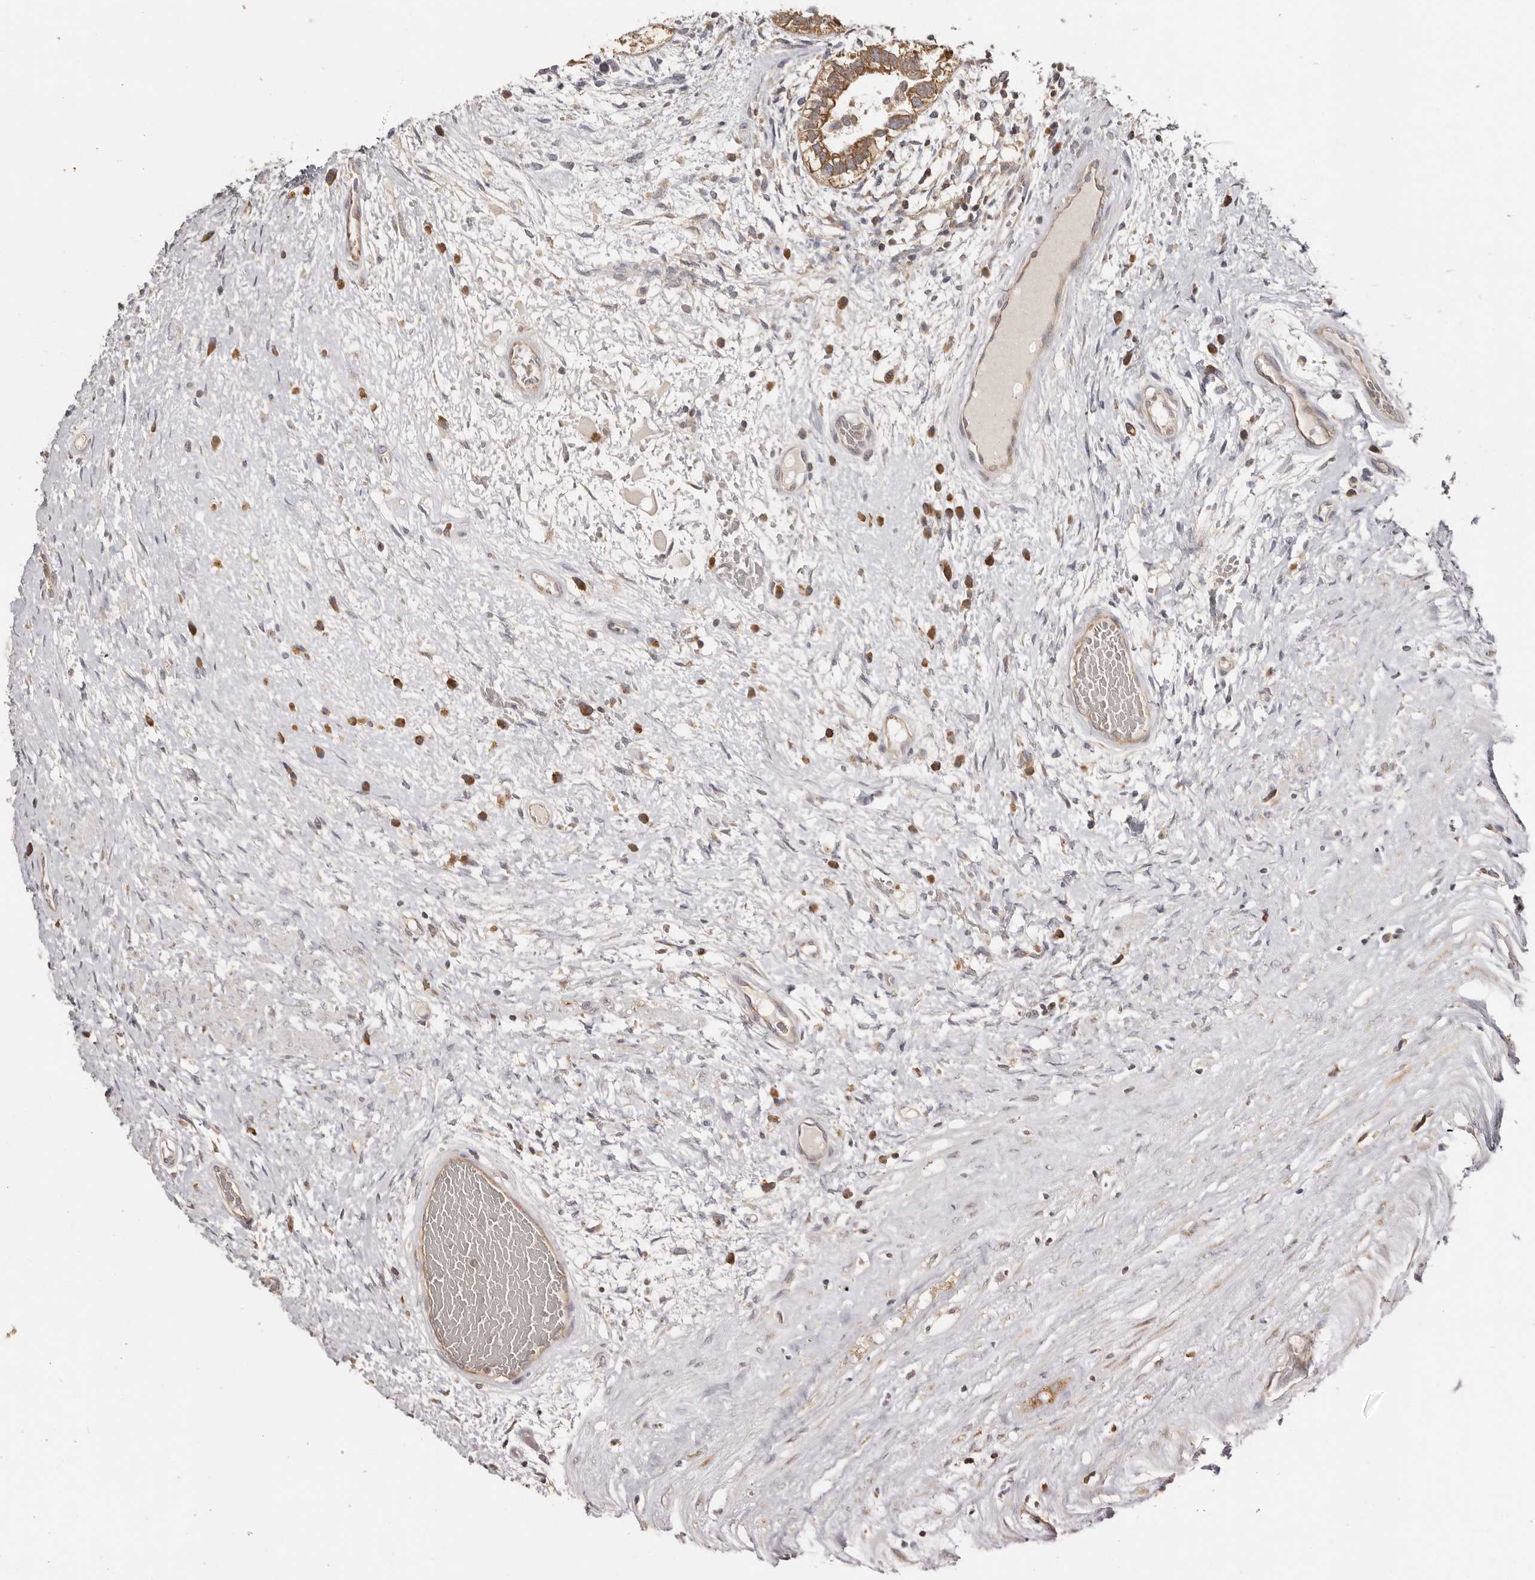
{"staining": {"intensity": "moderate", "quantity": ">75%", "location": "cytoplasmic/membranous"}, "tissue": "testis cancer", "cell_type": "Tumor cells", "image_type": "cancer", "snomed": [{"axis": "morphology", "description": "Carcinoma, Embryonal, NOS"}, {"axis": "topography", "description": "Testis"}], "caption": "Testis cancer (embryonal carcinoma) was stained to show a protein in brown. There is medium levels of moderate cytoplasmic/membranous positivity in approximately >75% of tumor cells.", "gene": "EEF1E1", "patient": {"sex": "male", "age": 26}}